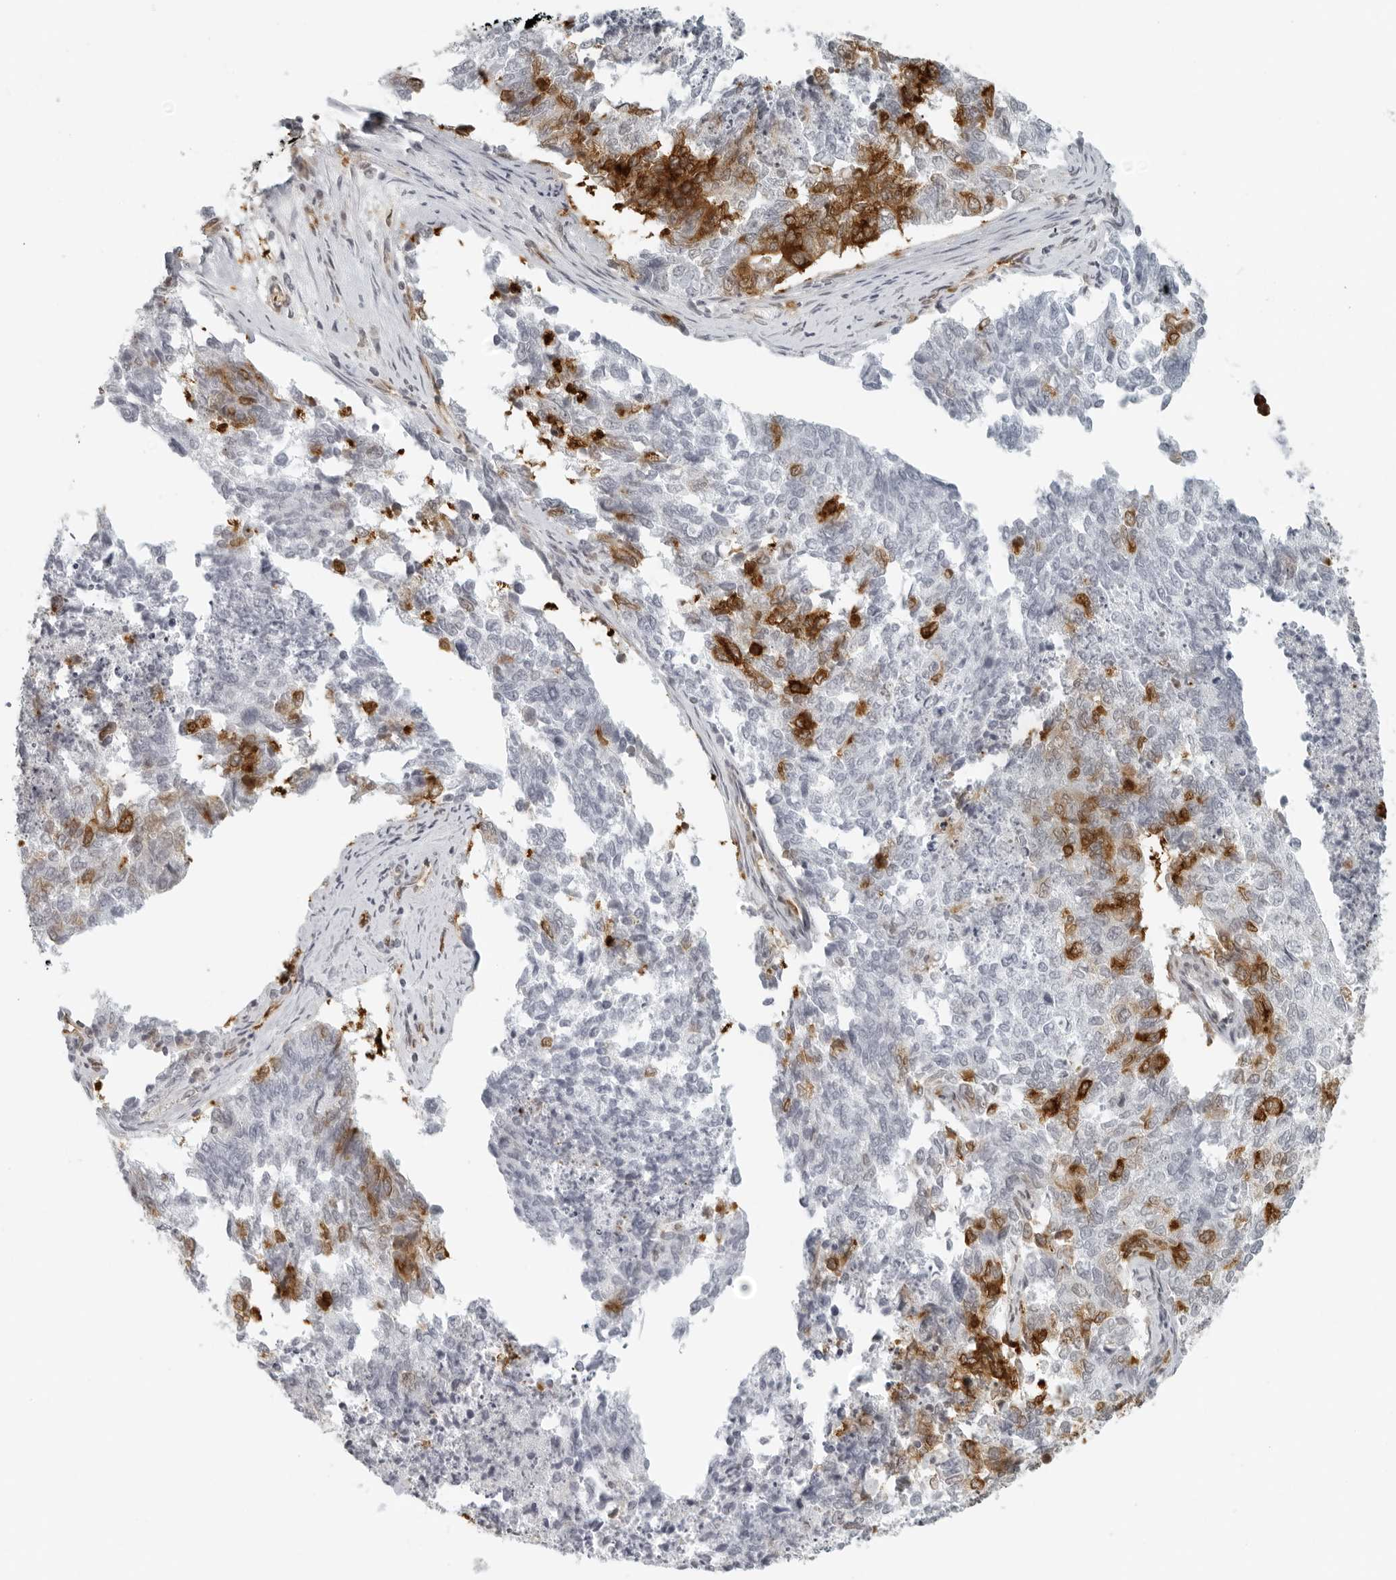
{"staining": {"intensity": "strong", "quantity": "25%-75%", "location": "cytoplasmic/membranous"}, "tissue": "cervical cancer", "cell_type": "Tumor cells", "image_type": "cancer", "snomed": [{"axis": "morphology", "description": "Squamous cell carcinoma, NOS"}, {"axis": "topography", "description": "Cervix"}], "caption": "Immunohistochemical staining of human squamous cell carcinoma (cervical) displays high levels of strong cytoplasmic/membranous staining in about 25%-75% of tumor cells.", "gene": "EIF4G1", "patient": {"sex": "female", "age": 63}}